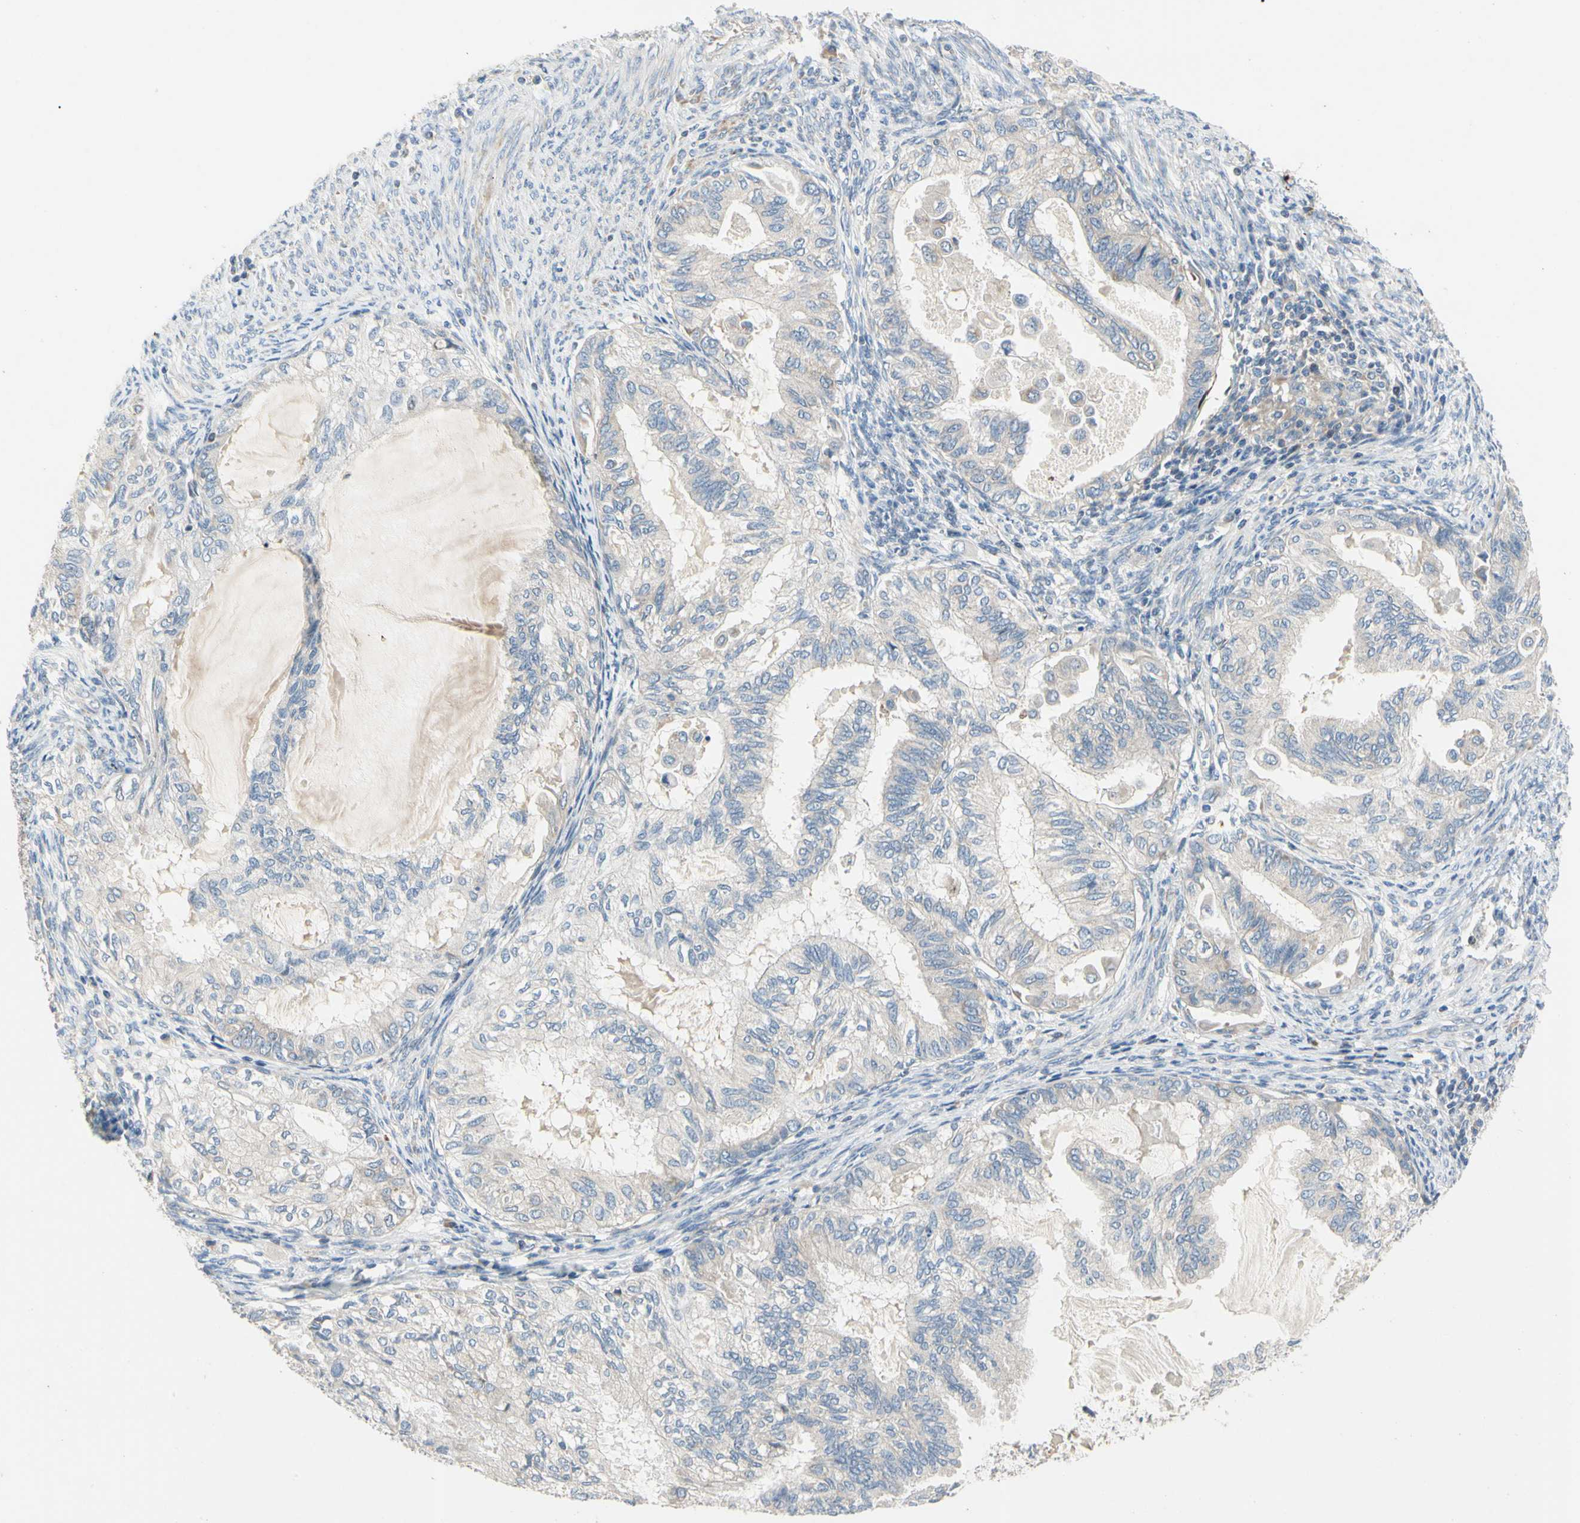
{"staining": {"intensity": "negative", "quantity": "none", "location": "none"}, "tissue": "cervical cancer", "cell_type": "Tumor cells", "image_type": "cancer", "snomed": [{"axis": "morphology", "description": "Normal tissue, NOS"}, {"axis": "morphology", "description": "Adenocarcinoma, NOS"}, {"axis": "topography", "description": "Cervix"}, {"axis": "topography", "description": "Endometrium"}], "caption": "Immunohistochemistry photomicrograph of neoplastic tissue: human adenocarcinoma (cervical) stained with DAB (3,3'-diaminobenzidine) exhibits no significant protein staining in tumor cells. (IHC, brightfield microscopy, high magnification).", "gene": "KLHDC8B", "patient": {"sex": "female", "age": 86}}